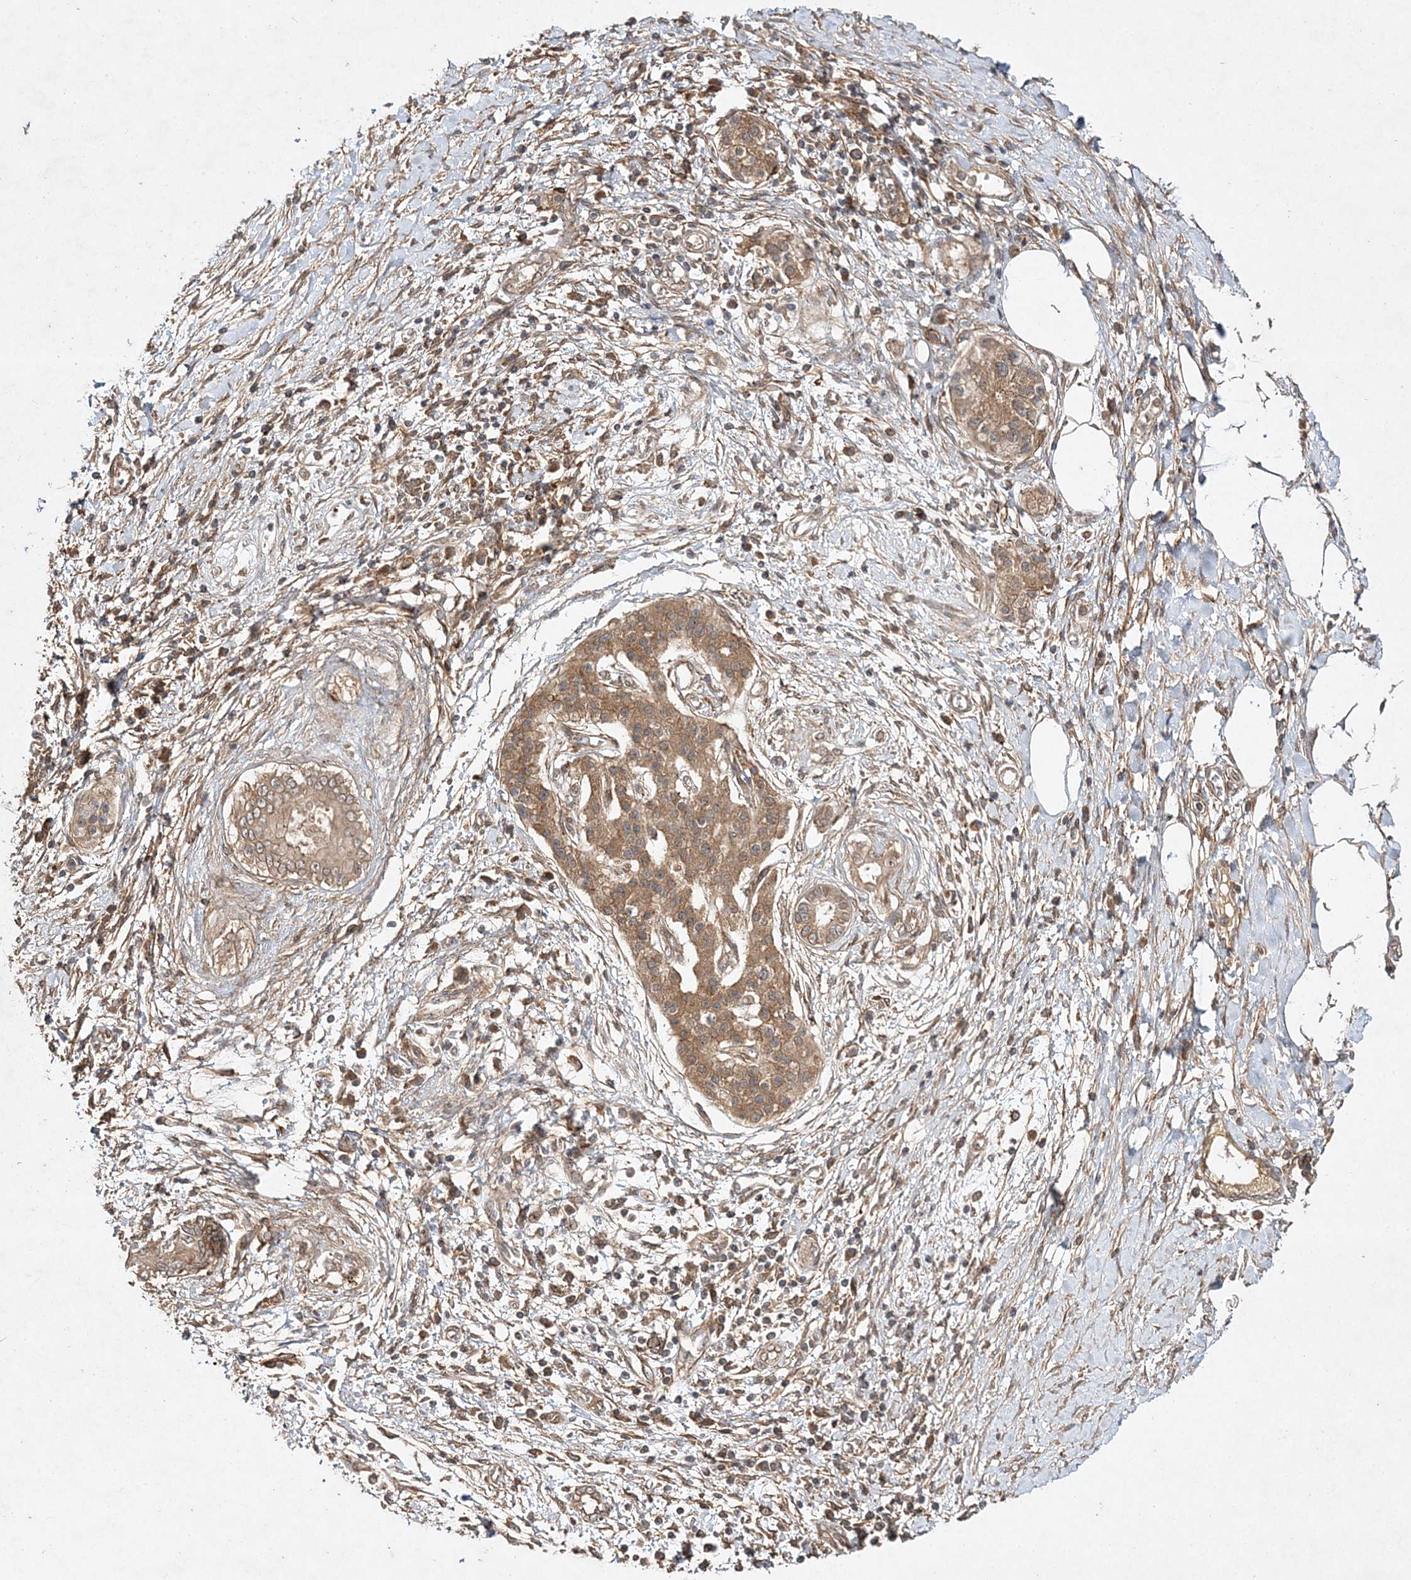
{"staining": {"intensity": "moderate", "quantity": ">75%", "location": "cytoplasmic/membranous"}, "tissue": "pancreatic cancer", "cell_type": "Tumor cells", "image_type": "cancer", "snomed": [{"axis": "morphology", "description": "Adenocarcinoma, NOS"}, {"axis": "topography", "description": "Pancreas"}], "caption": "Protein expression analysis of human pancreatic cancer (adenocarcinoma) reveals moderate cytoplasmic/membranous positivity in approximately >75% of tumor cells.", "gene": "TMEM9B", "patient": {"sex": "male", "age": 58}}